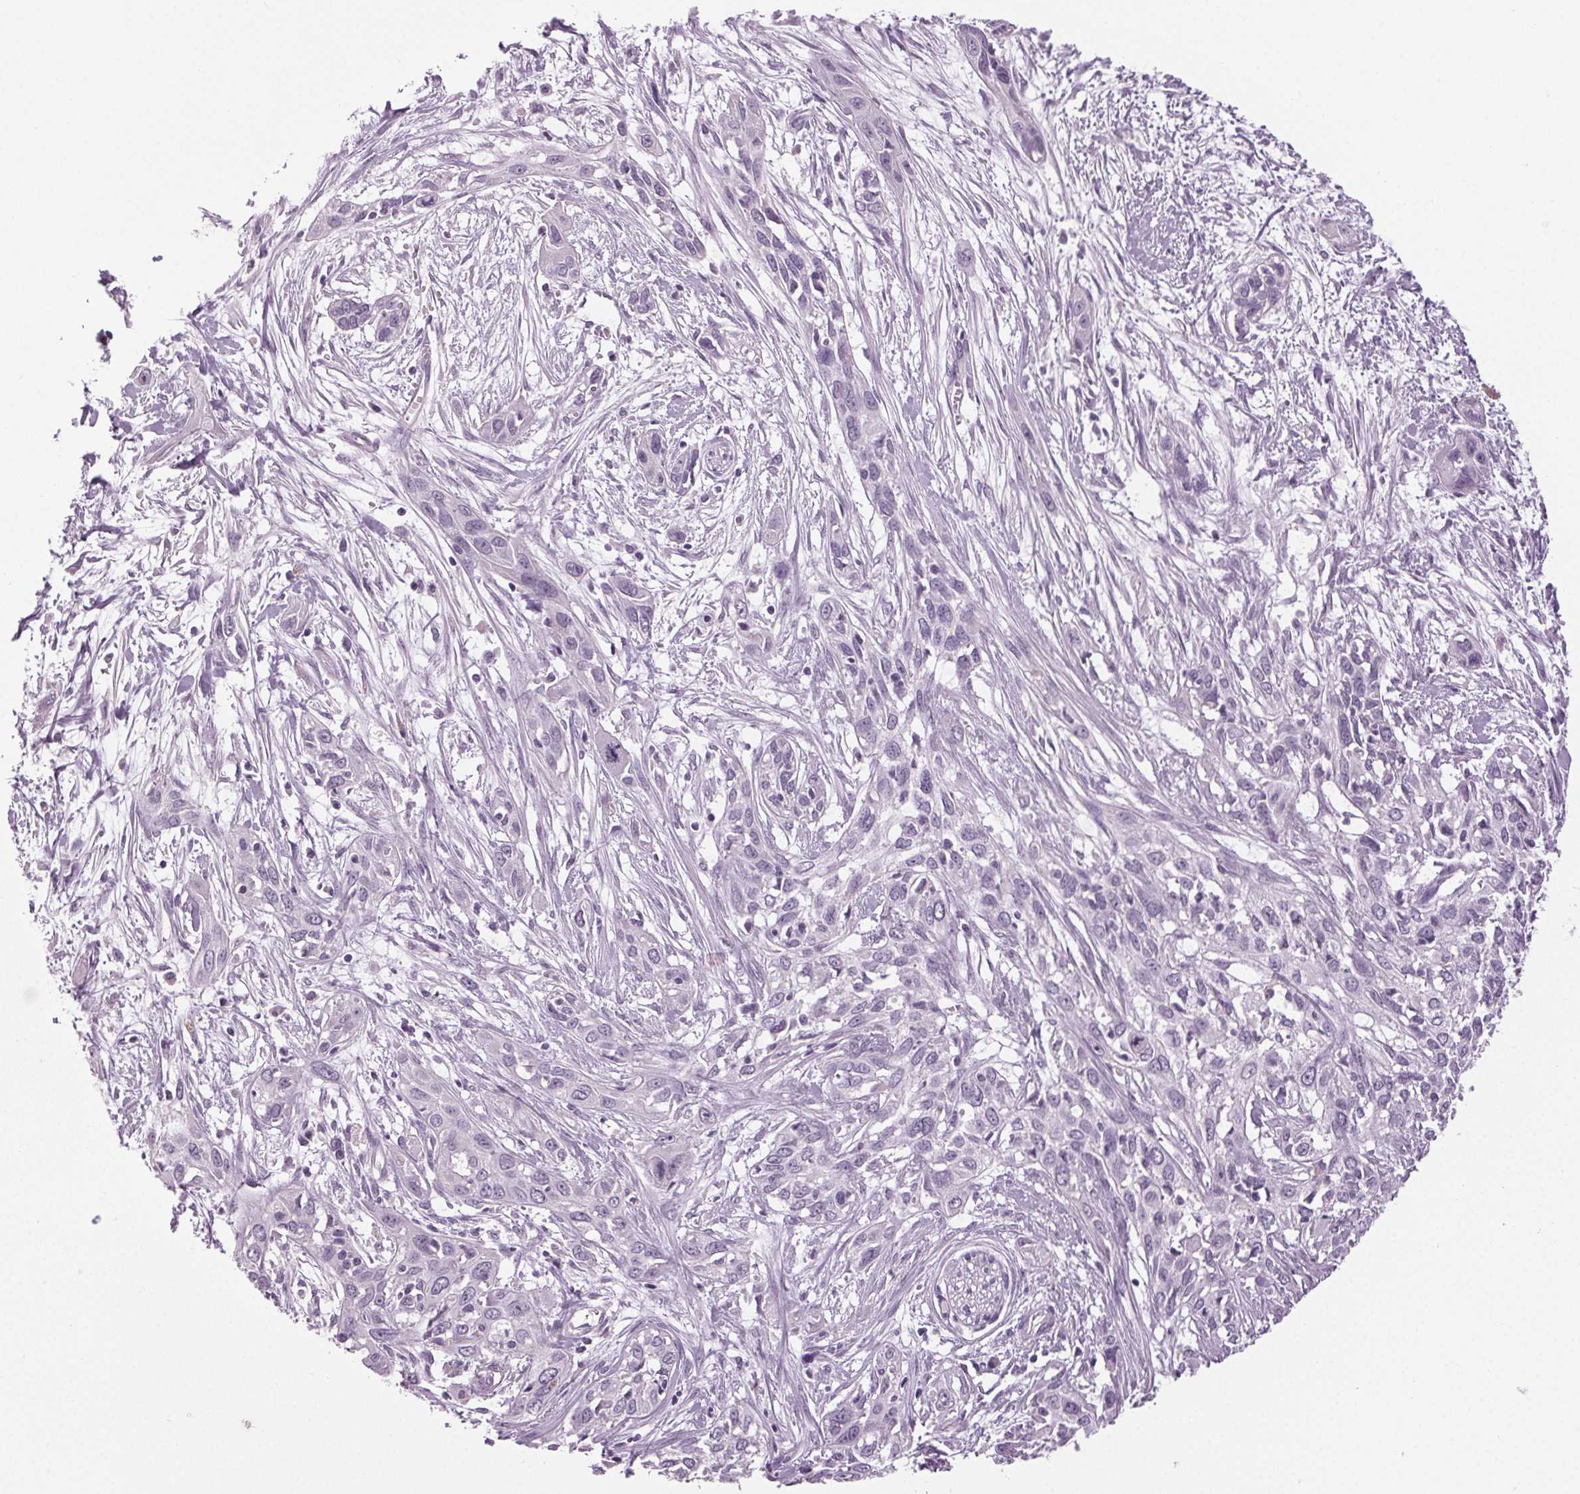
{"staining": {"intensity": "negative", "quantity": "none", "location": "none"}, "tissue": "pancreatic cancer", "cell_type": "Tumor cells", "image_type": "cancer", "snomed": [{"axis": "morphology", "description": "Adenocarcinoma, NOS"}, {"axis": "topography", "description": "Pancreas"}], "caption": "A photomicrograph of pancreatic cancer stained for a protein reveals no brown staining in tumor cells. (Immunohistochemistry, brightfield microscopy, high magnification).", "gene": "DNAH12", "patient": {"sex": "female", "age": 55}}